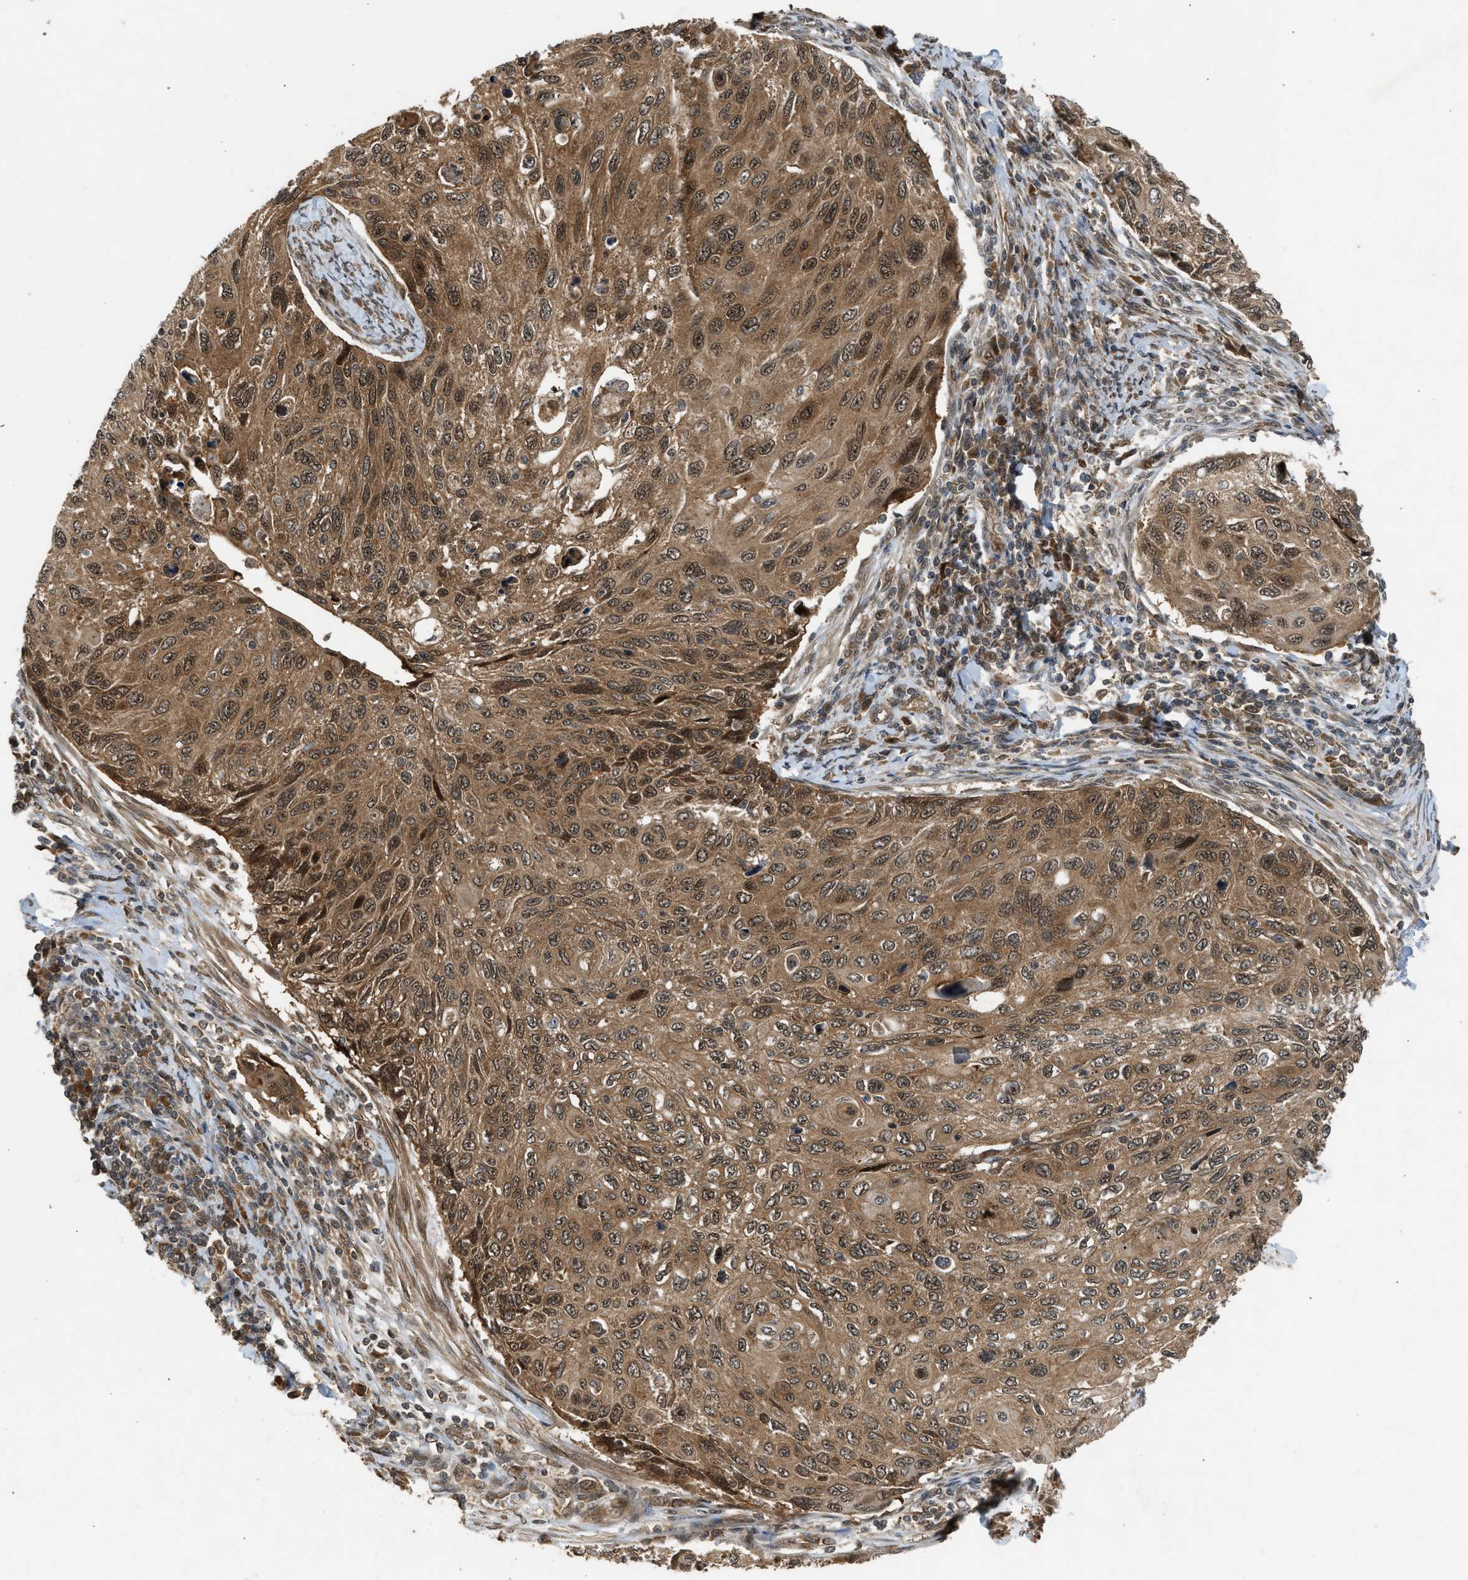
{"staining": {"intensity": "moderate", "quantity": ">75%", "location": "cytoplasmic/membranous,nuclear"}, "tissue": "cervical cancer", "cell_type": "Tumor cells", "image_type": "cancer", "snomed": [{"axis": "morphology", "description": "Squamous cell carcinoma, NOS"}, {"axis": "topography", "description": "Cervix"}], "caption": "Immunohistochemistry (DAB) staining of human squamous cell carcinoma (cervical) shows moderate cytoplasmic/membranous and nuclear protein expression in approximately >75% of tumor cells.", "gene": "TXNL1", "patient": {"sex": "female", "age": 70}}